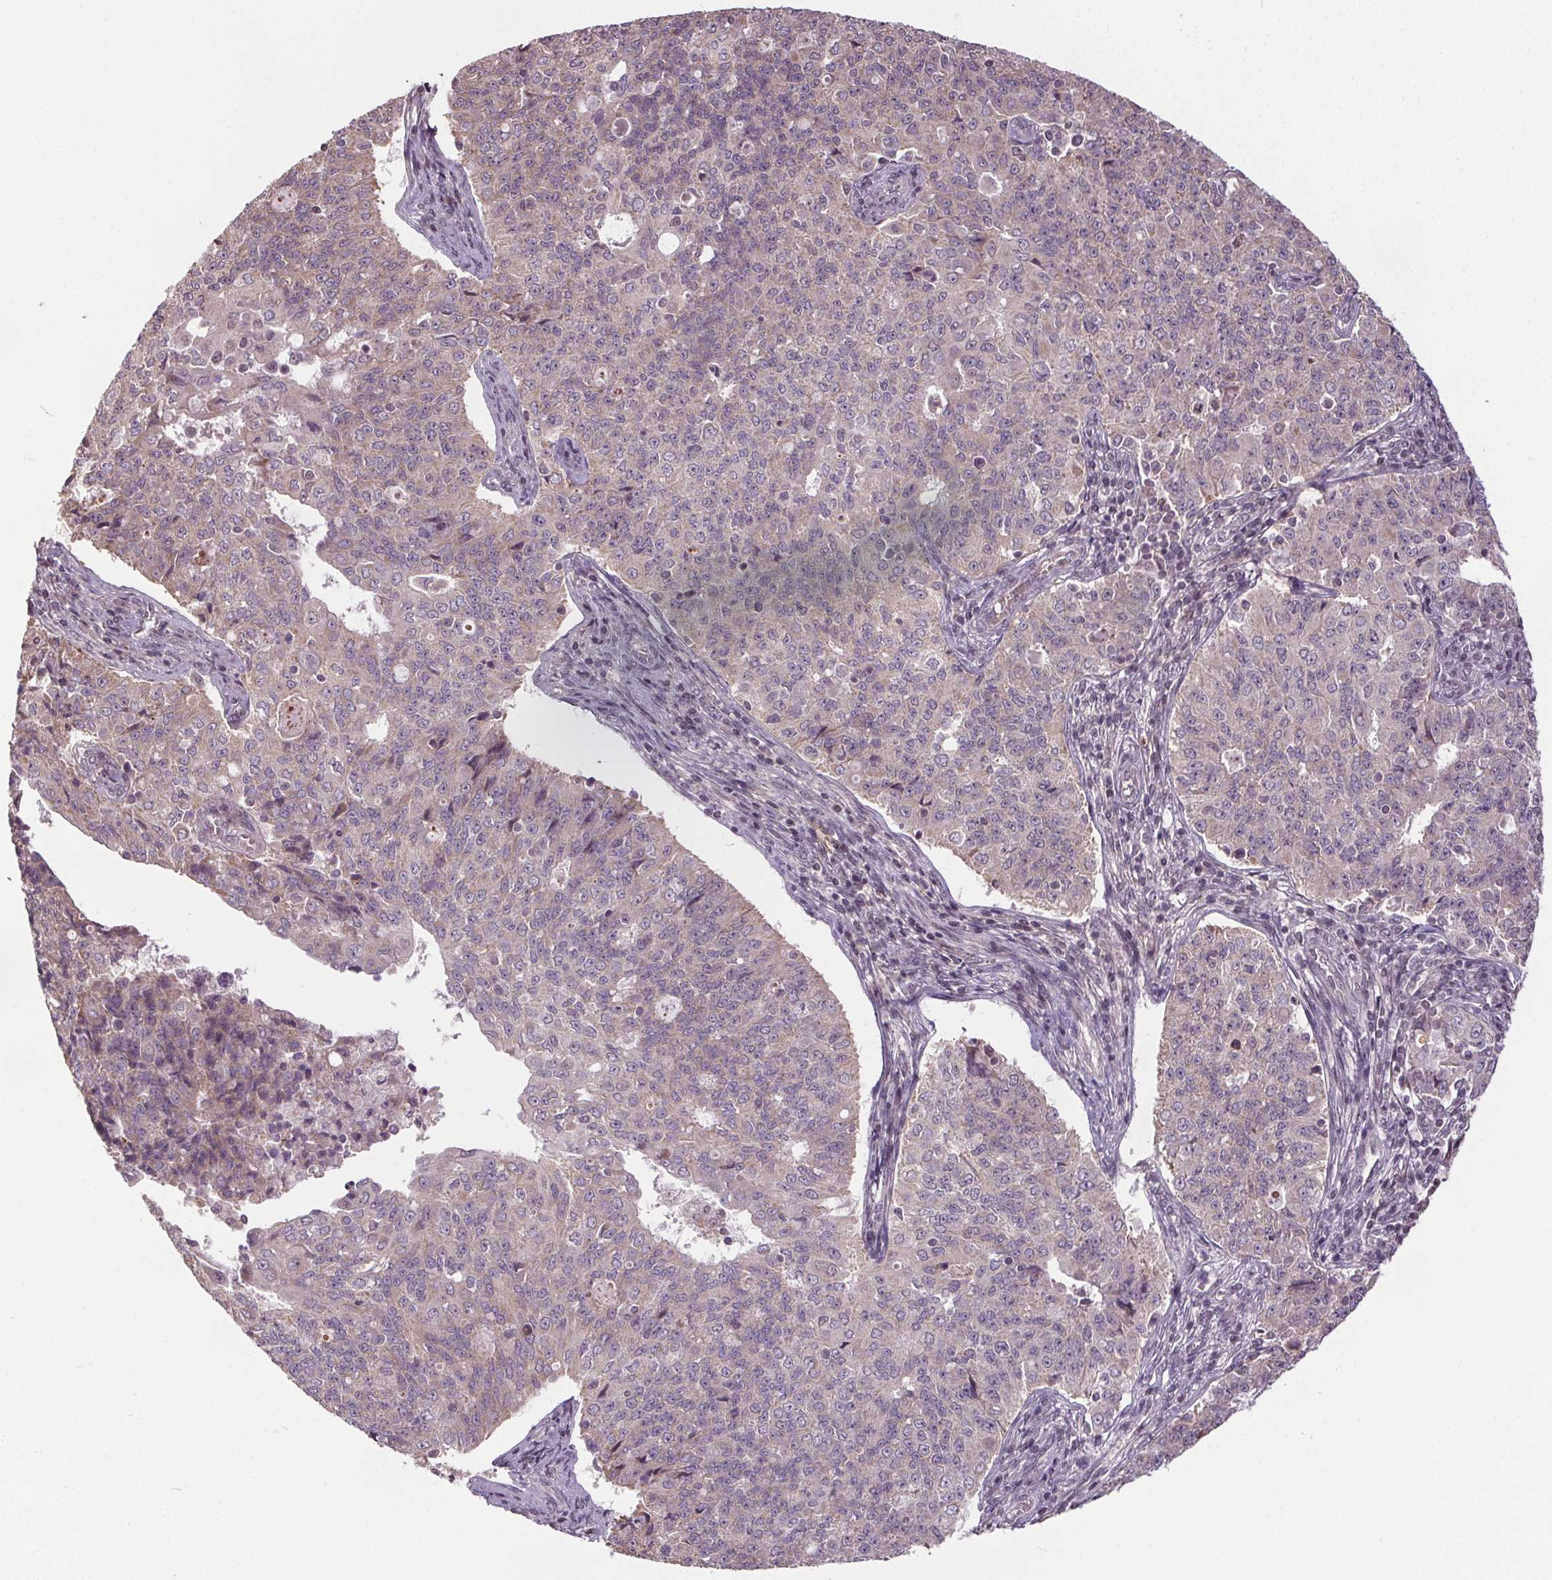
{"staining": {"intensity": "negative", "quantity": "none", "location": "none"}, "tissue": "endometrial cancer", "cell_type": "Tumor cells", "image_type": "cancer", "snomed": [{"axis": "morphology", "description": "Adenocarcinoma, NOS"}, {"axis": "topography", "description": "Endometrium"}], "caption": "An image of adenocarcinoma (endometrial) stained for a protein demonstrates no brown staining in tumor cells. The staining was performed using DAB to visualize the protein expression in brown, while the nuclei were stained in blue with hematoxylin (Magnification: 20x).", "gene": "KIAA0232", "patient": {"sex": "female", "age": 43}}